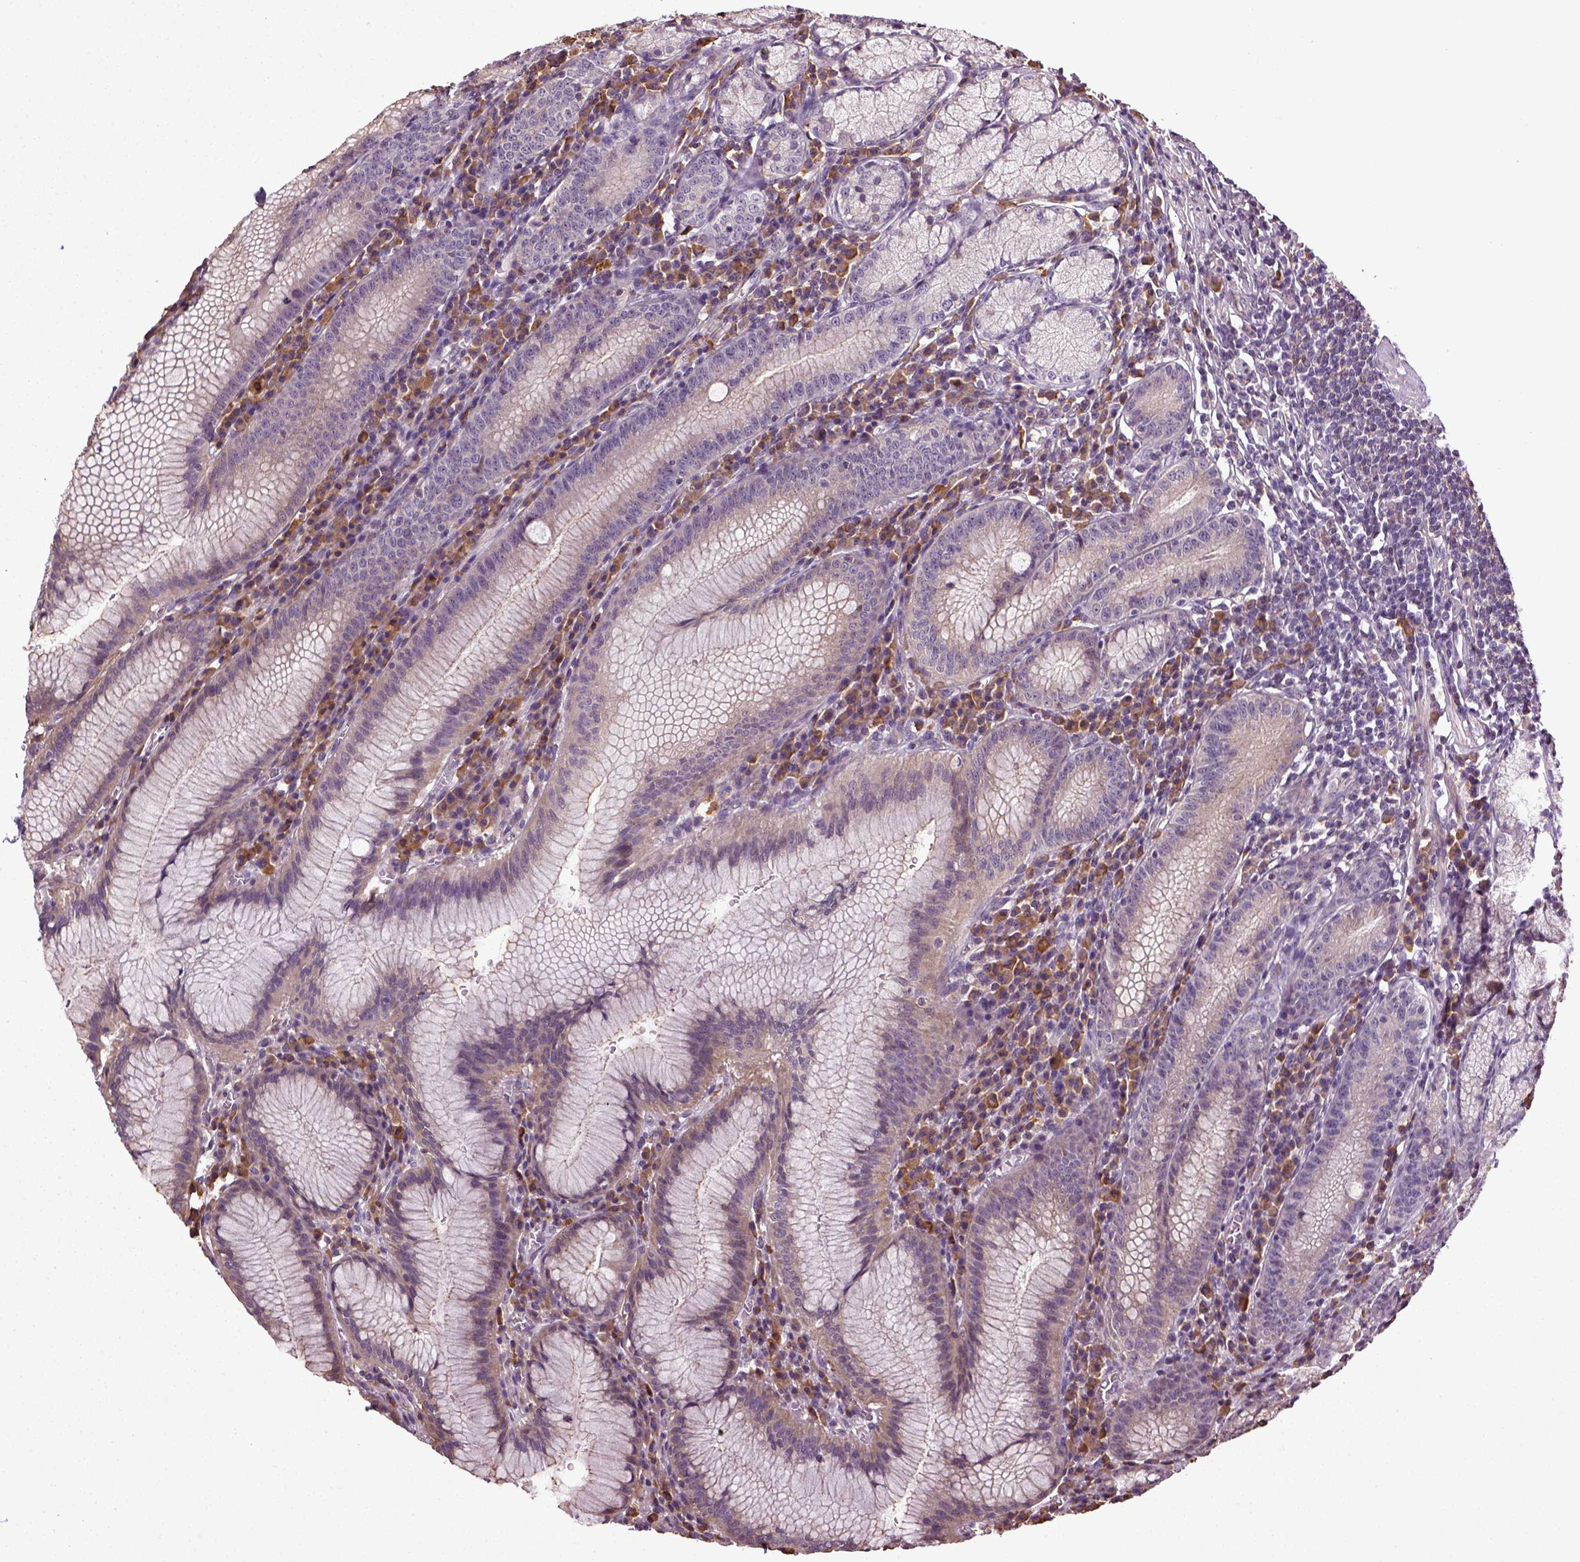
{"staining": {"intensity": "negative", "quantity": "none", "location": "none"}, "tissue": "stomach", "cell_type": "Glandular cells", "image_type": "normal", "snomed": [{"axis": "morphology", "description": "Normal tissue, NOS"}, {"axis": "topography", "description": "Stomach"}], "caption": "This is an immunohistochemistry image of normal human stomach. There is no positivity in glandular cells.", "gene": "TPRG1", "patient": {"sex": "male", "age": 55}}